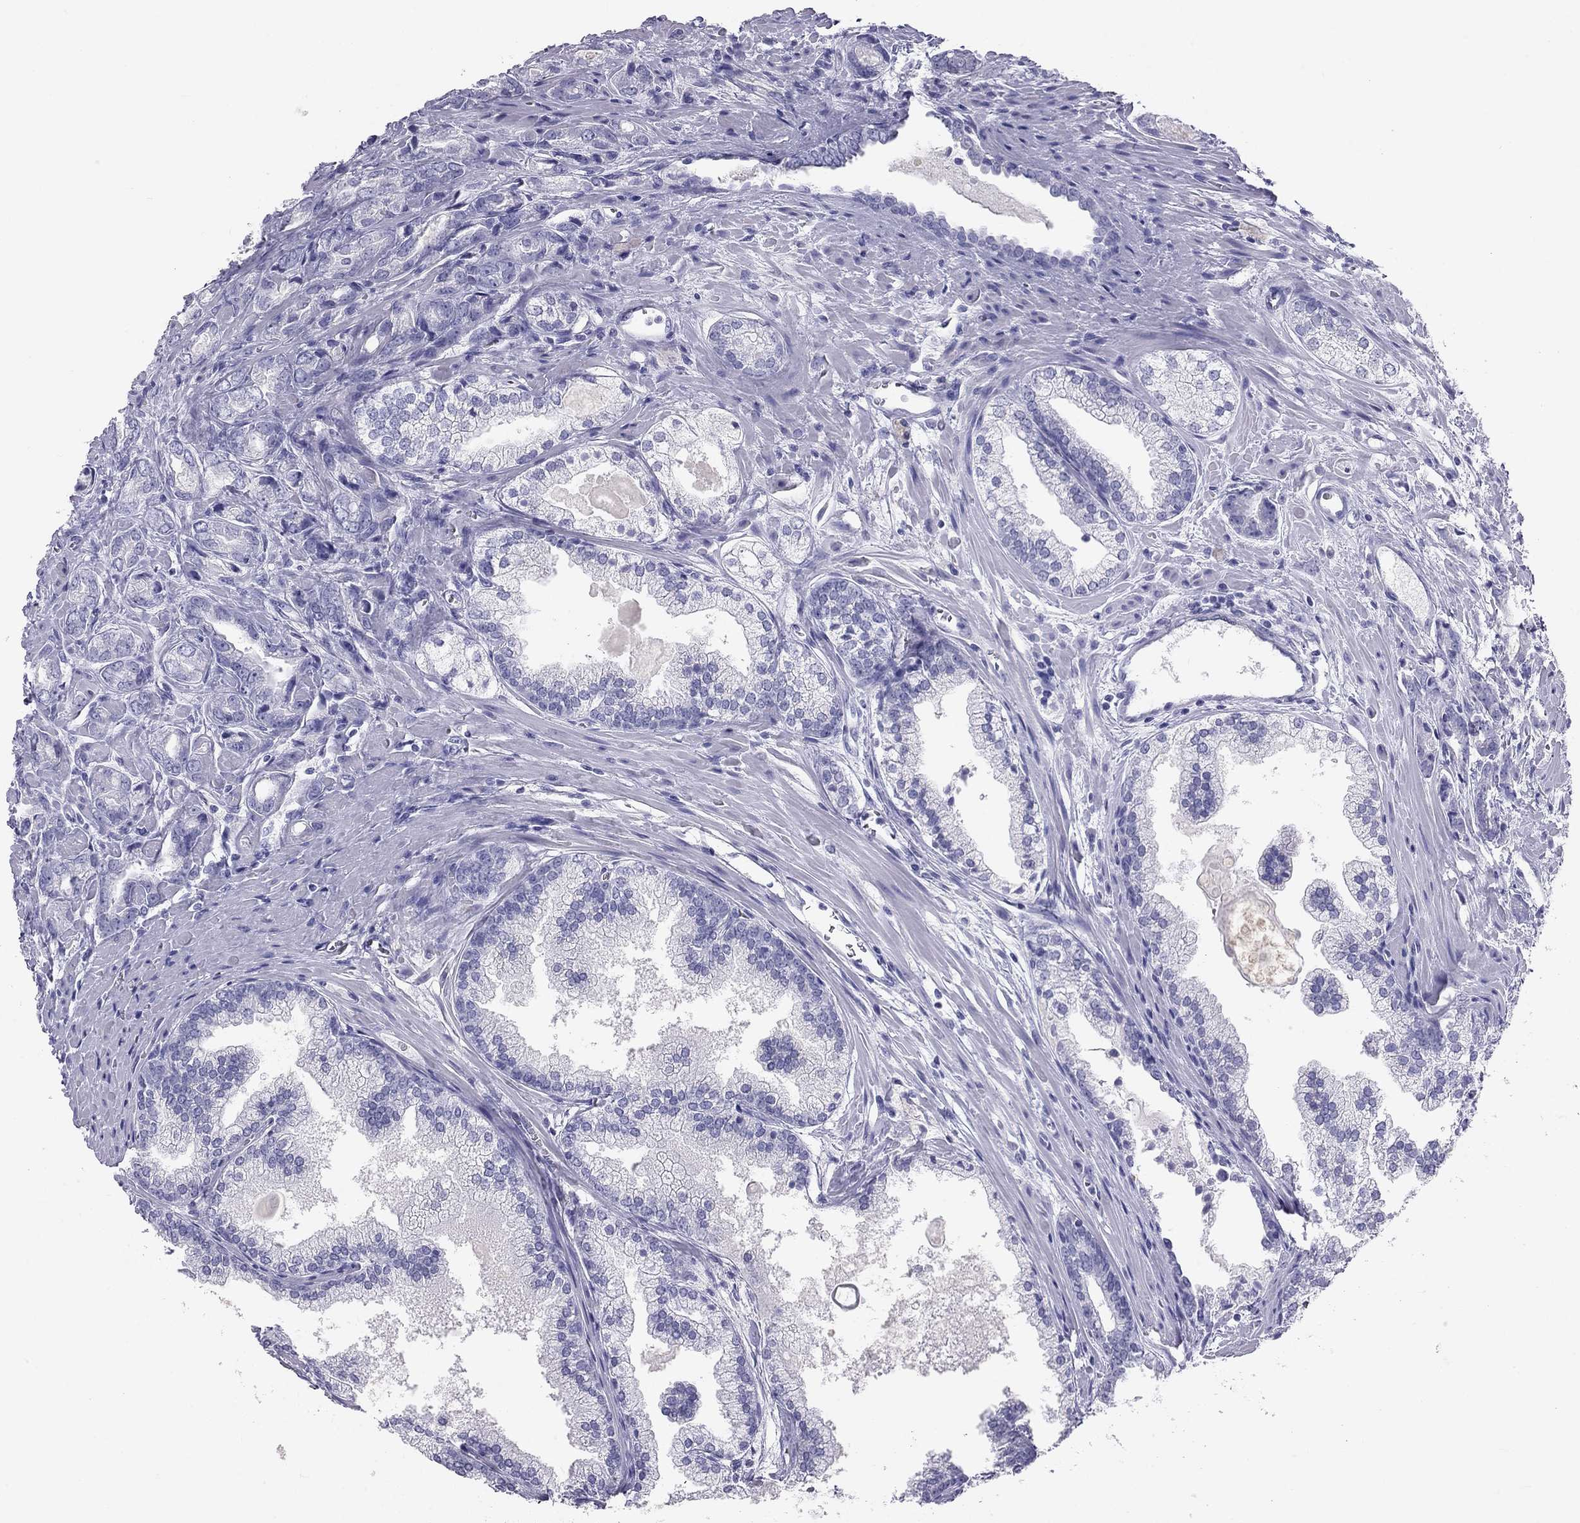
{"staining": {"intensity": "negative", "quantity": "none", "location": "none"}, "tissue": "prostate cancer", "cell_type": "Tumor cells", "image_type": "cancer", "snomed": [{"axis": "morphology", "description": "Adenocarcinoma, NOS"}, {"axis": "morphology", "description": "Adenocarcinoma, High grade"}, {"axis": "topography", "description": "Prostate"}], "caption": "Immunohistochemistry (IHC) micrograph of human prostate cancer (high-grade adenocarcinoma) stained for a protein (brown), which shows no staining in tumor cells.", "gene": "KLRG1", "patient": {"sex": "male", "age": 70}}